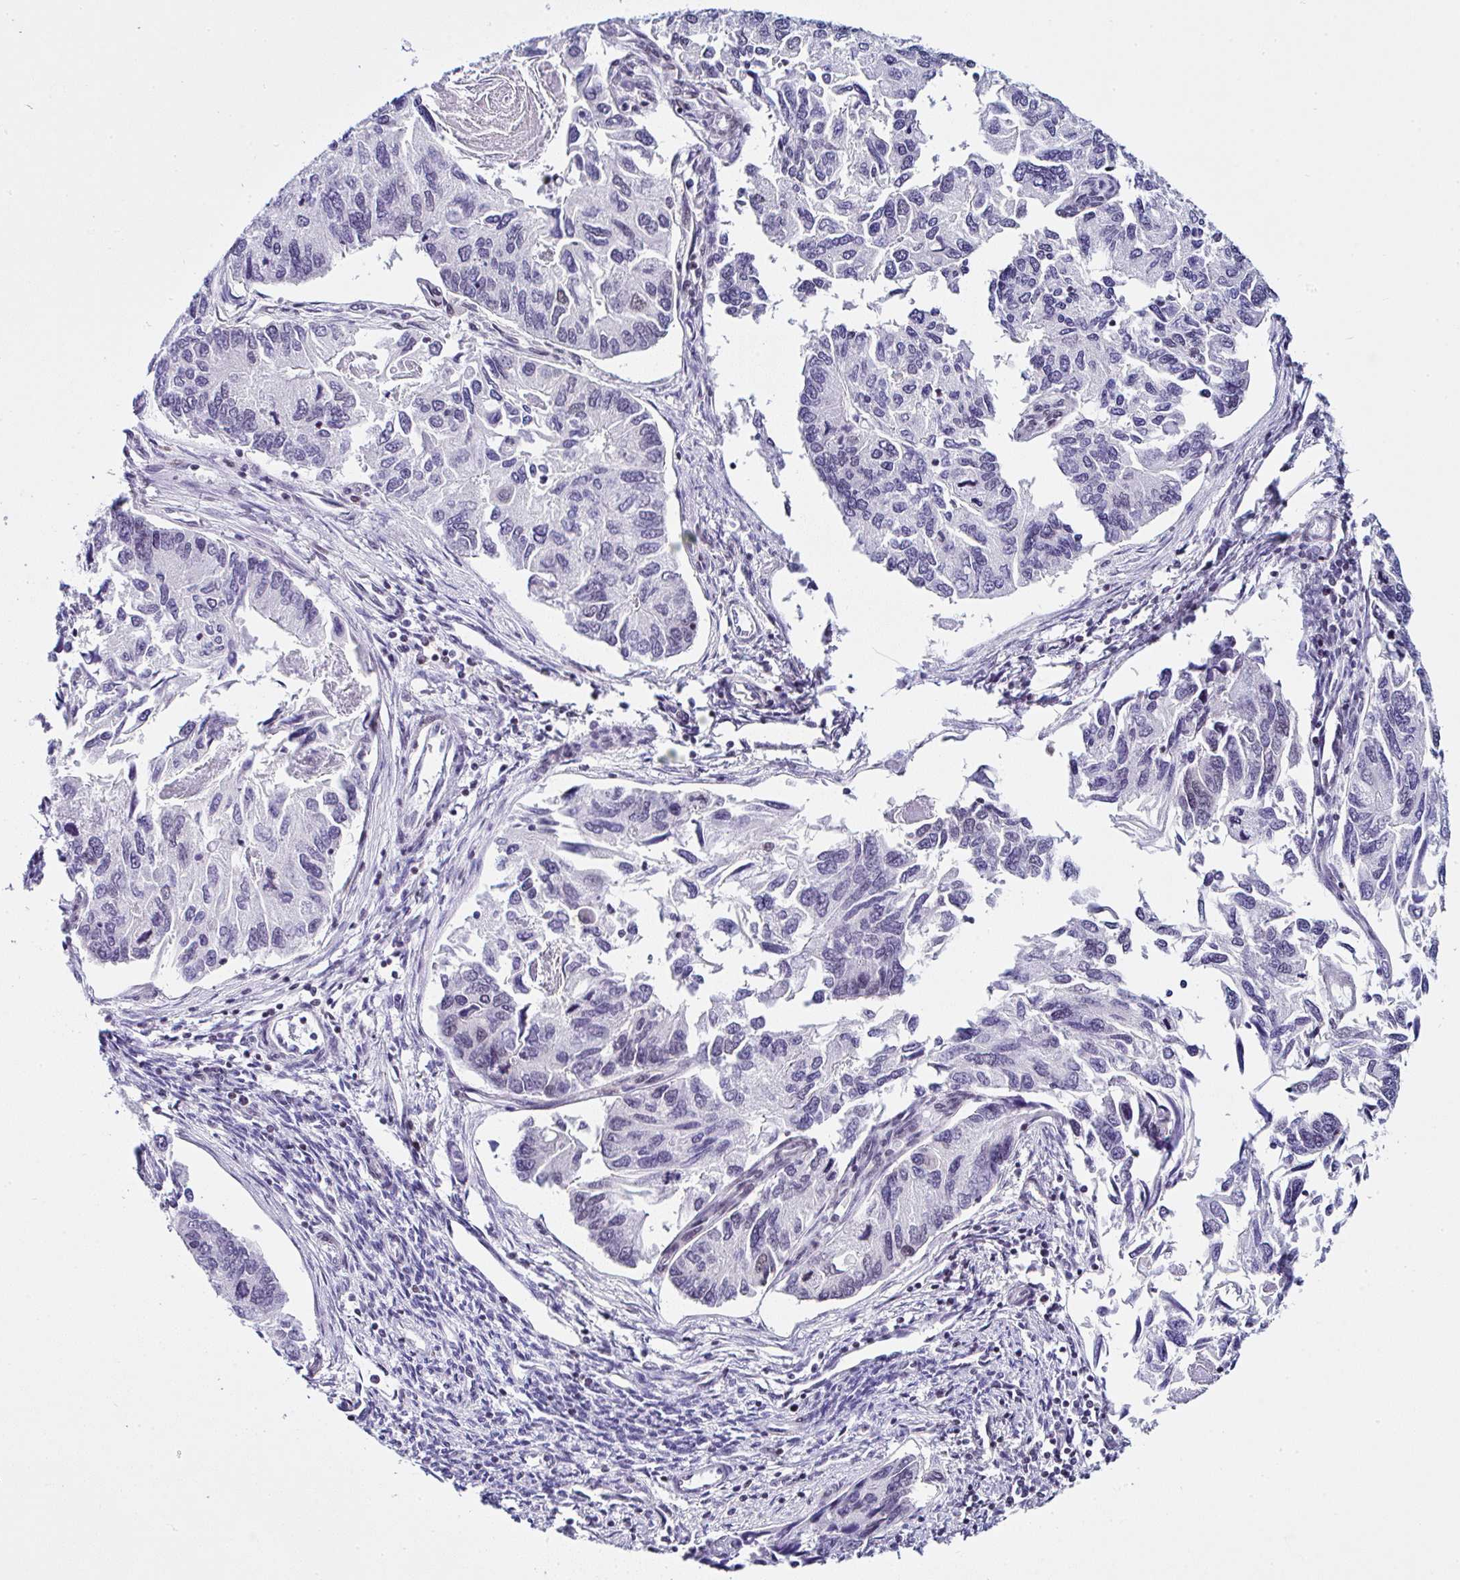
{"staining": {"intensity": "negative", "quantity": "none", "location": "none"}, "tissue": "endometrial cancer", "cell_type": "Tumor cells", "image_type": "cancer", "snomed": [{"axis": "morphology", "description": "Carcinoma, NOS"}, {"axis": "topography", "description": "Uterus"}], "caption": "Tumor cells show no significant protein staining in endometrial carcinoma.", "gene": "DR1", "patient": {"sex": "female", "age": 76}}